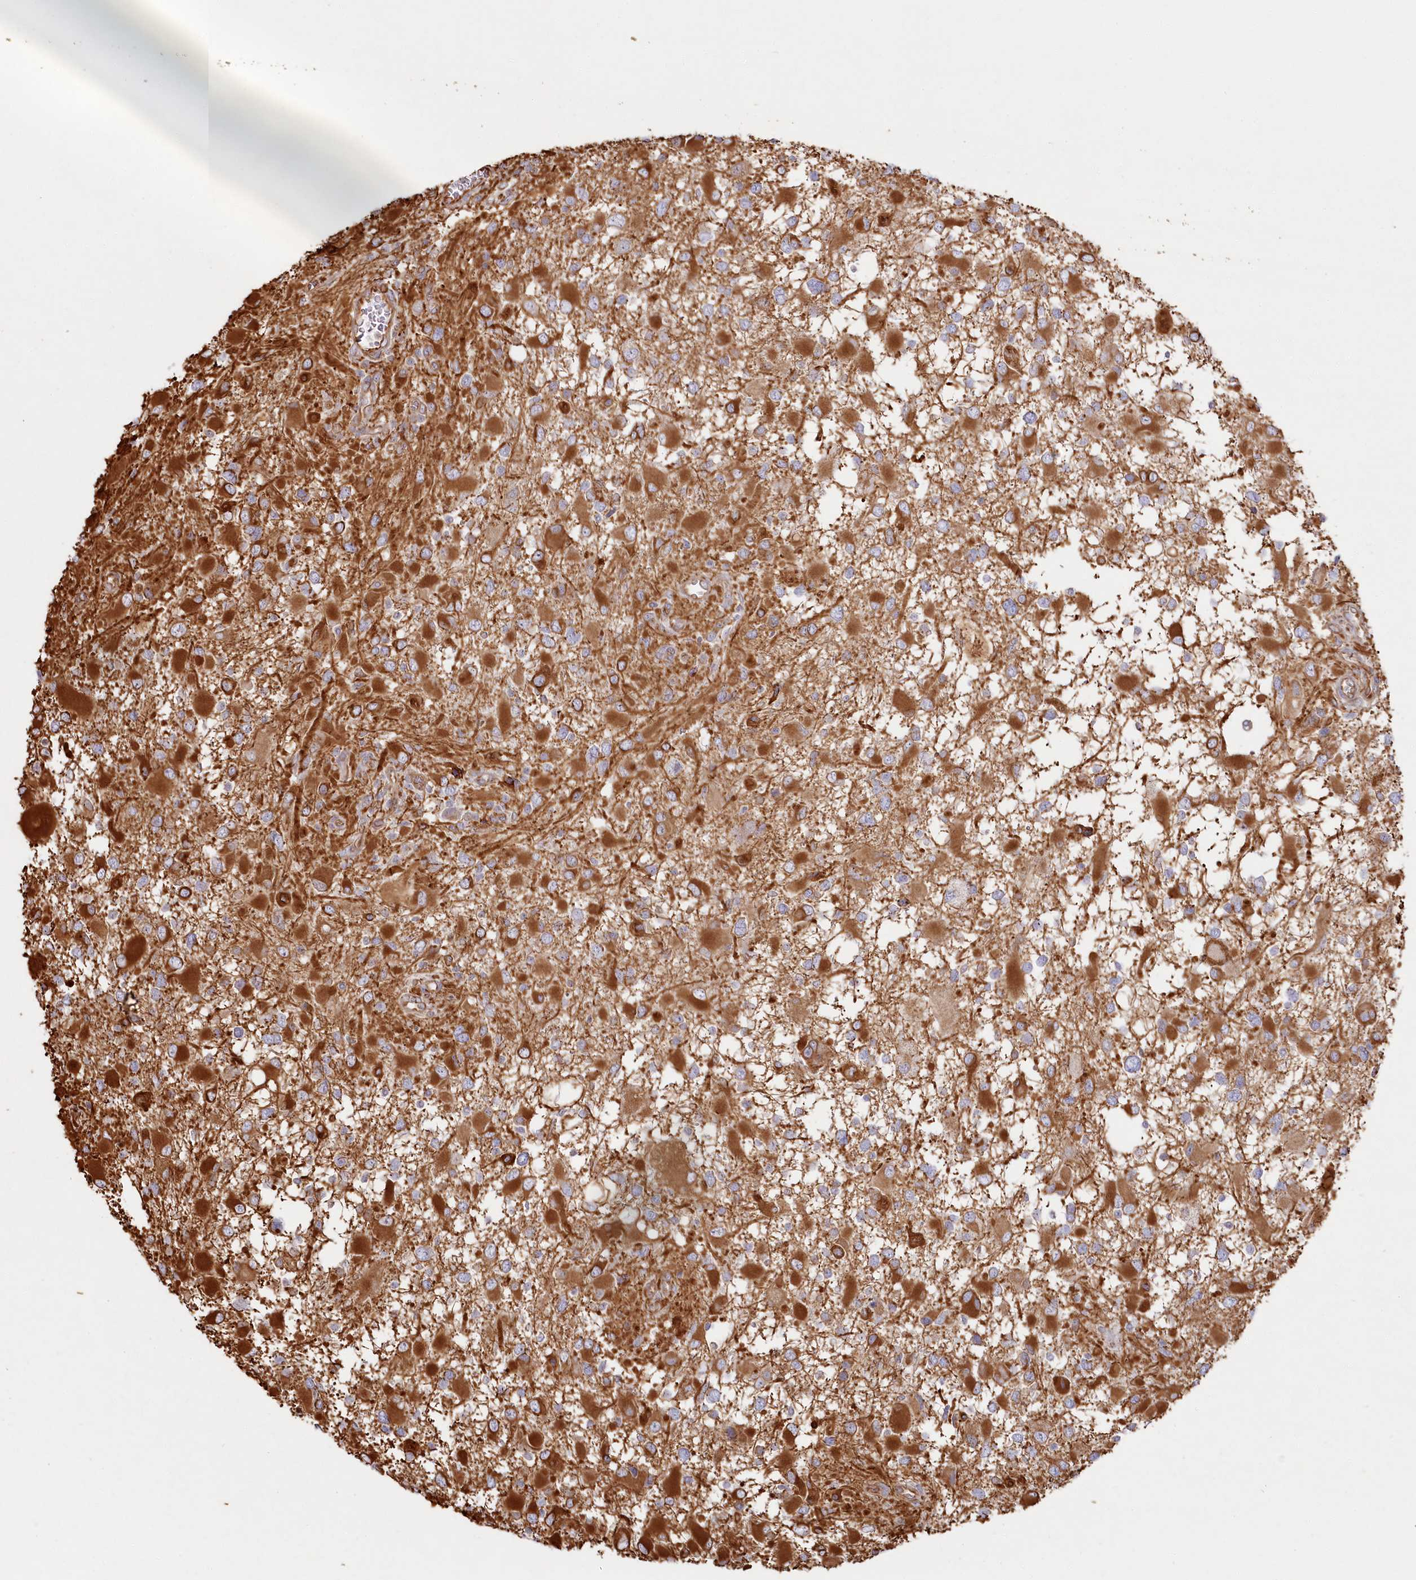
{"staining": {"intensity": "moderate", "quantity": "<25%", "location": "cytoplasmic/membranous"}, "tissue": "glioma", "cell_type": "Tumor cells", "image_type": "cancer", "snomed": [{"axis": "morphology", "description": "Glioma, malignant, High grade"}, {"axis": "topography", "description": "Brain"}], "caption": "Immunohistochemistry image of human glioma stained for a protein (brown), which shows low levels of moderate cytoplasmic/membranous staining in about <25% of tumor cells.", "gene": "TTC1", "patient": {"sex": "male", "age": 53}}